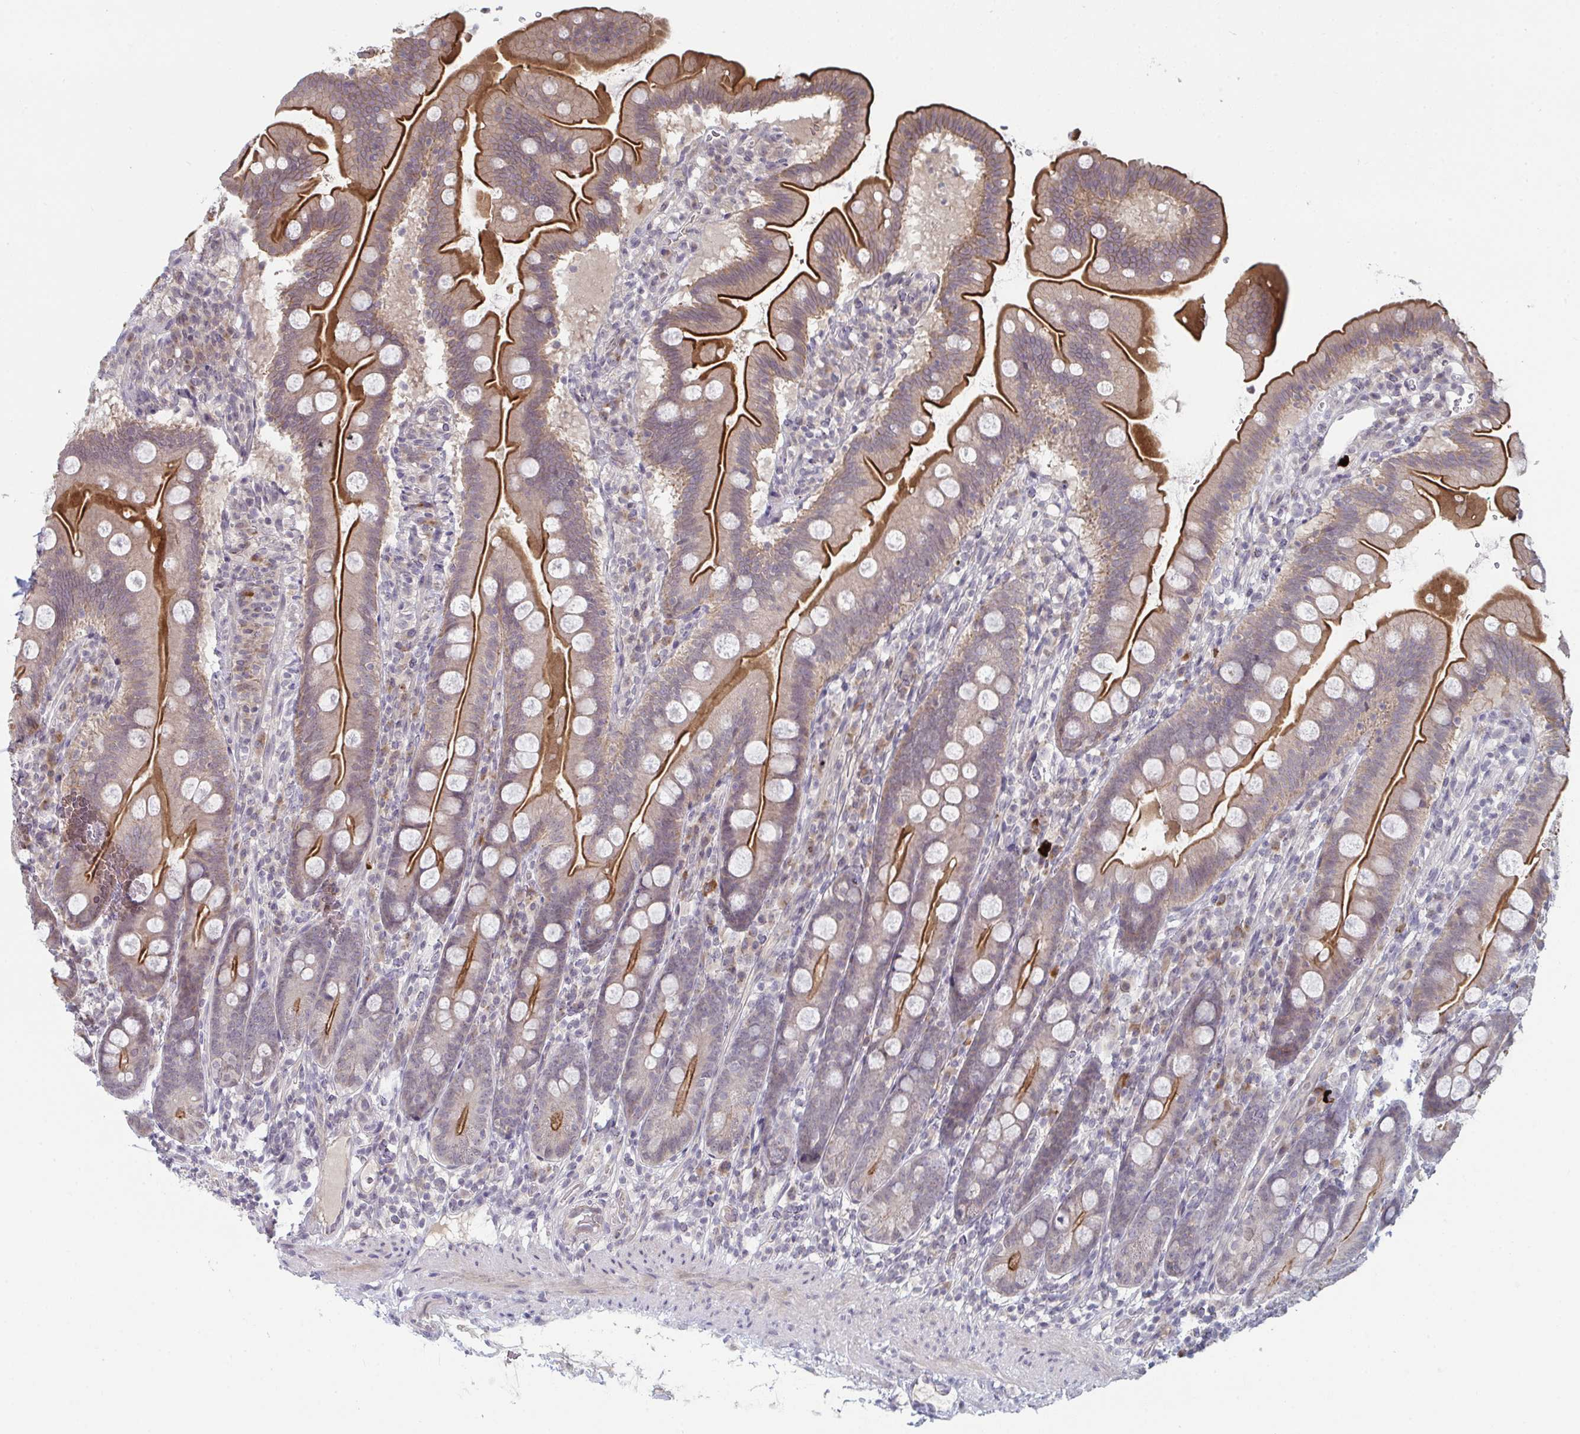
{"staining": {"intensity": "strong", "quantity": "25%-75%", "location": "cytoplasmic/membranous"}, "tissue": "duodenum", "cell_type": "Glandular cells", "image_type": "normal", "snomed": [{"axis": "morphology", "description": "Normal tissue, NOS"}, {"axis": "topography", "description": "Duodenum"}], "caption": "The histopathology image reveals a brown stain indicating the presence of a protein in the cytoplasmic/membranous of glandular cells in duodenum. (IHC, brightfield microscopy, high magnification).", "gene": "ZNF214", "patient": {"sex": "female", "age": 67}}